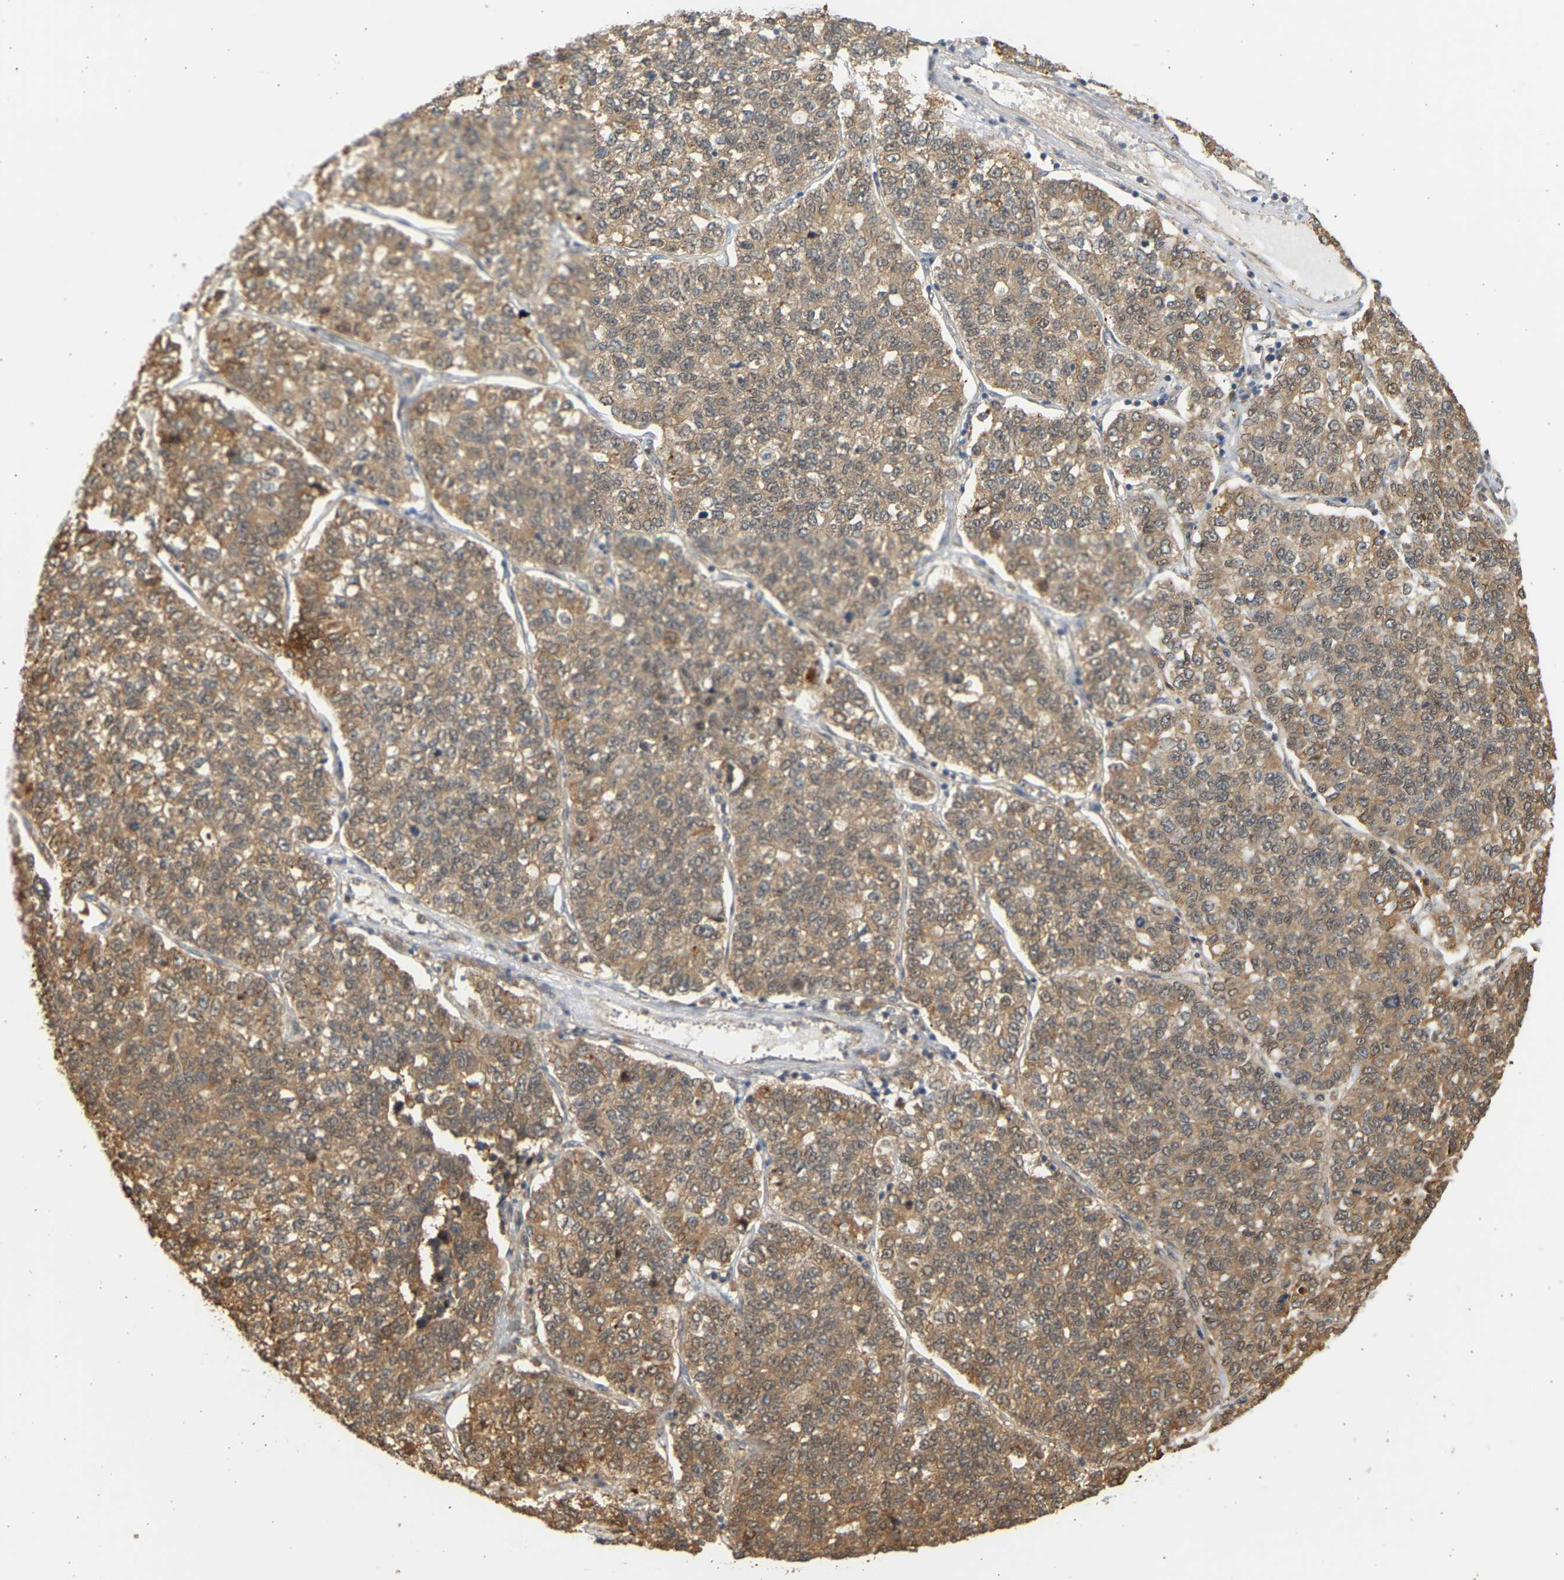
{"staining": {"intensity": "moderate", "quantity": ">75%", "location": "cytoplasmic/membranous"}, "tissue": "lung cancer", "cell_type": "Tumor cells", "image_type": "cancer", "snomed": [{"axis": "morphology", "description": "Adenocarcinoma, NOS"}, {"axis": "topography", "description": "Lung"}], "caption": "Protein analysis of lung adenocarcinoma tissue exhibits moderate cytoplasmic/membranous staining in about >75% of tumor cells. The protein is shown in brown color, while the nuclei are stained blue.", "gene": "B4GALT6", "patient": {"sex": "male", "age": 49}}